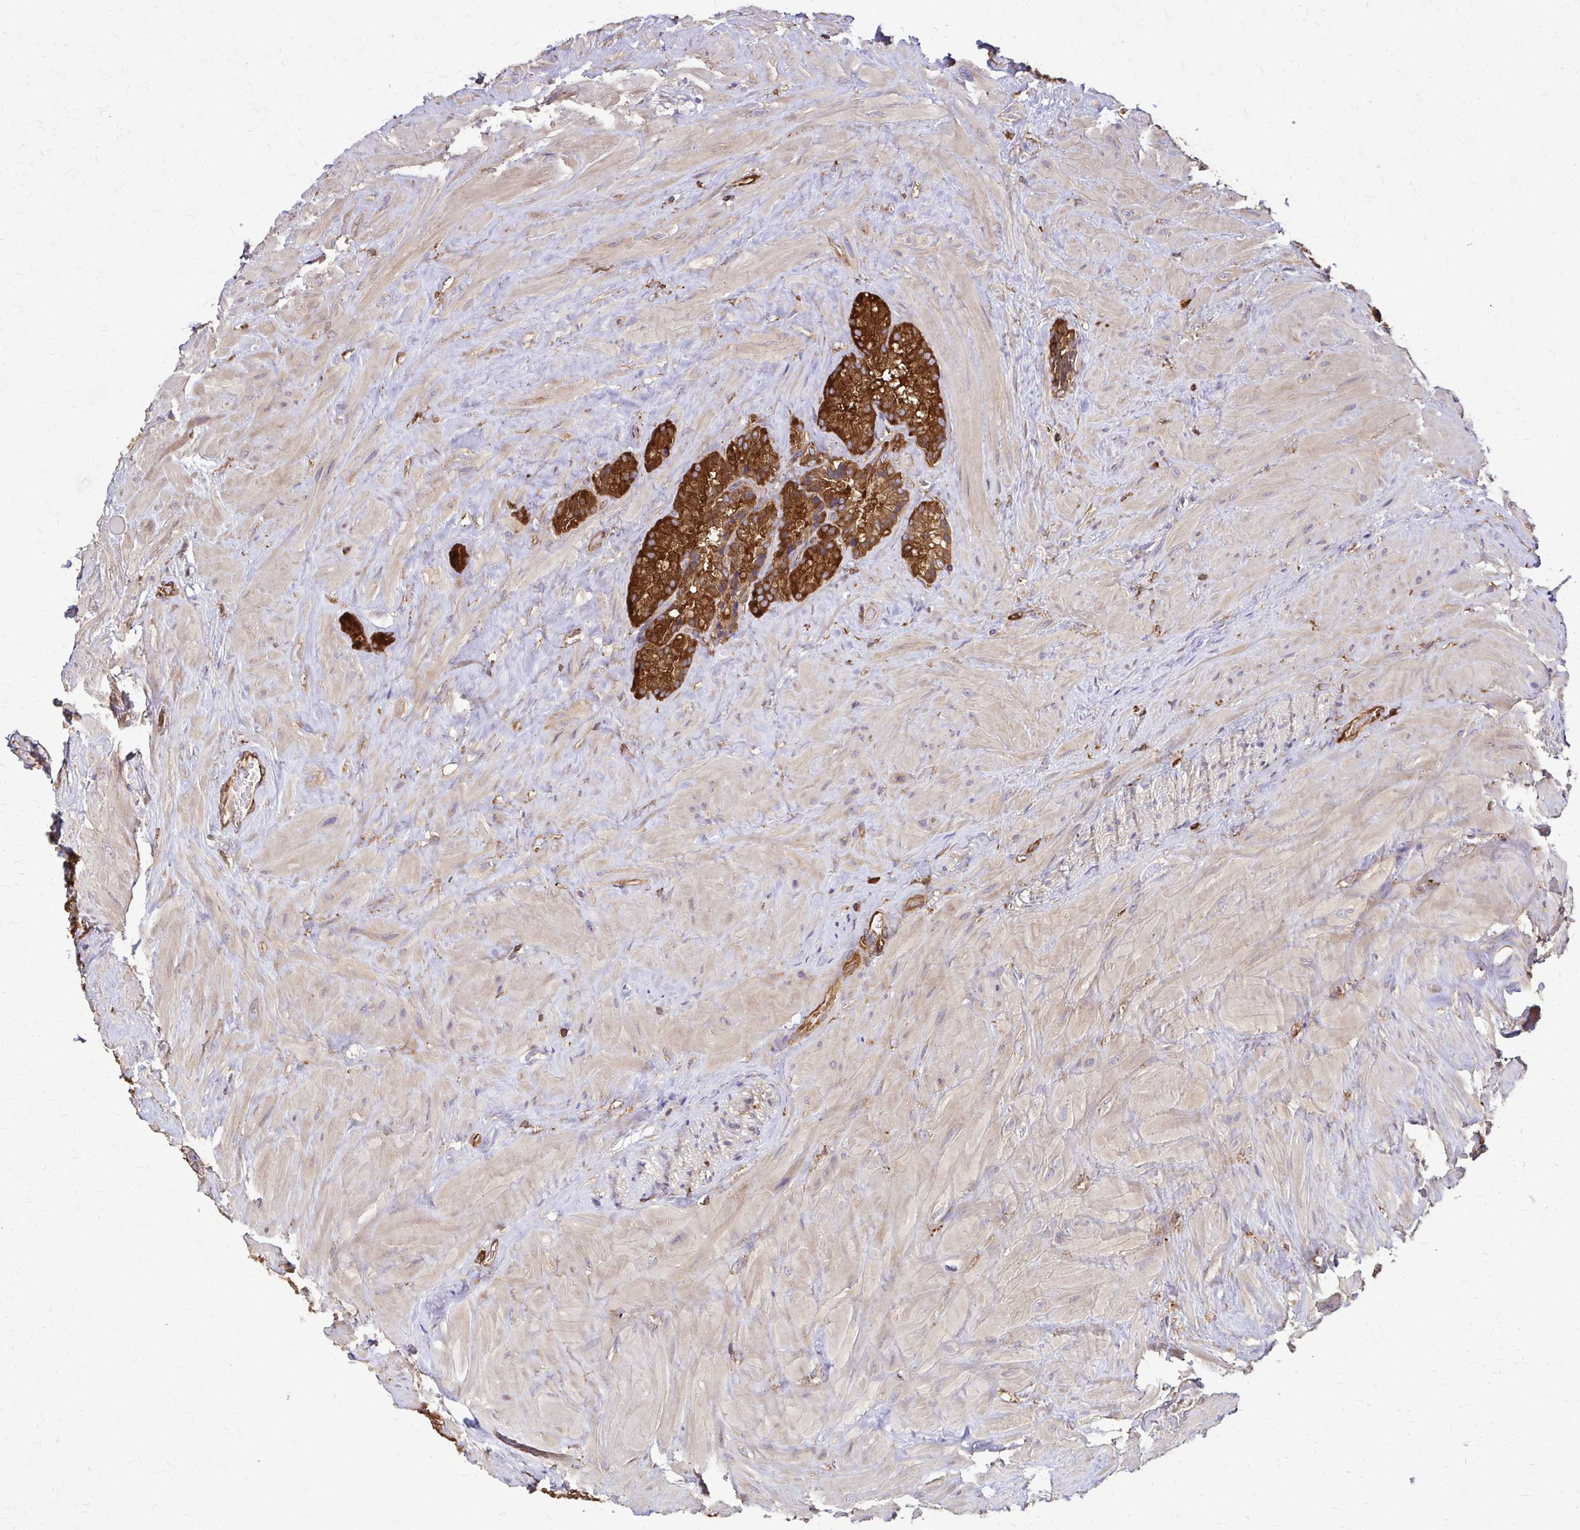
{"staining": {"intensity": "strong", "quantity": ">75%", "location": "cytoplasmic/membranous"}, "tissue": "seminal vesicle", "cell_type": "Glandular cells", "image_type": "normal", "snomed": [{"axis": "morphology", "description": "Normal tissue, NOS"}, {"axis": "topography", "description": "Seminal veicle"}], "caption": "Unremarkable seminal vesicle shows strong cytoplasmic/membranous staining in approximately >75% of glandular cells, visualized by immunohistochemistry. (IHC, brightfield microscopy, high magnification).", "gene": "EEF2", "patient": {"sex": "male", "age": 60}}